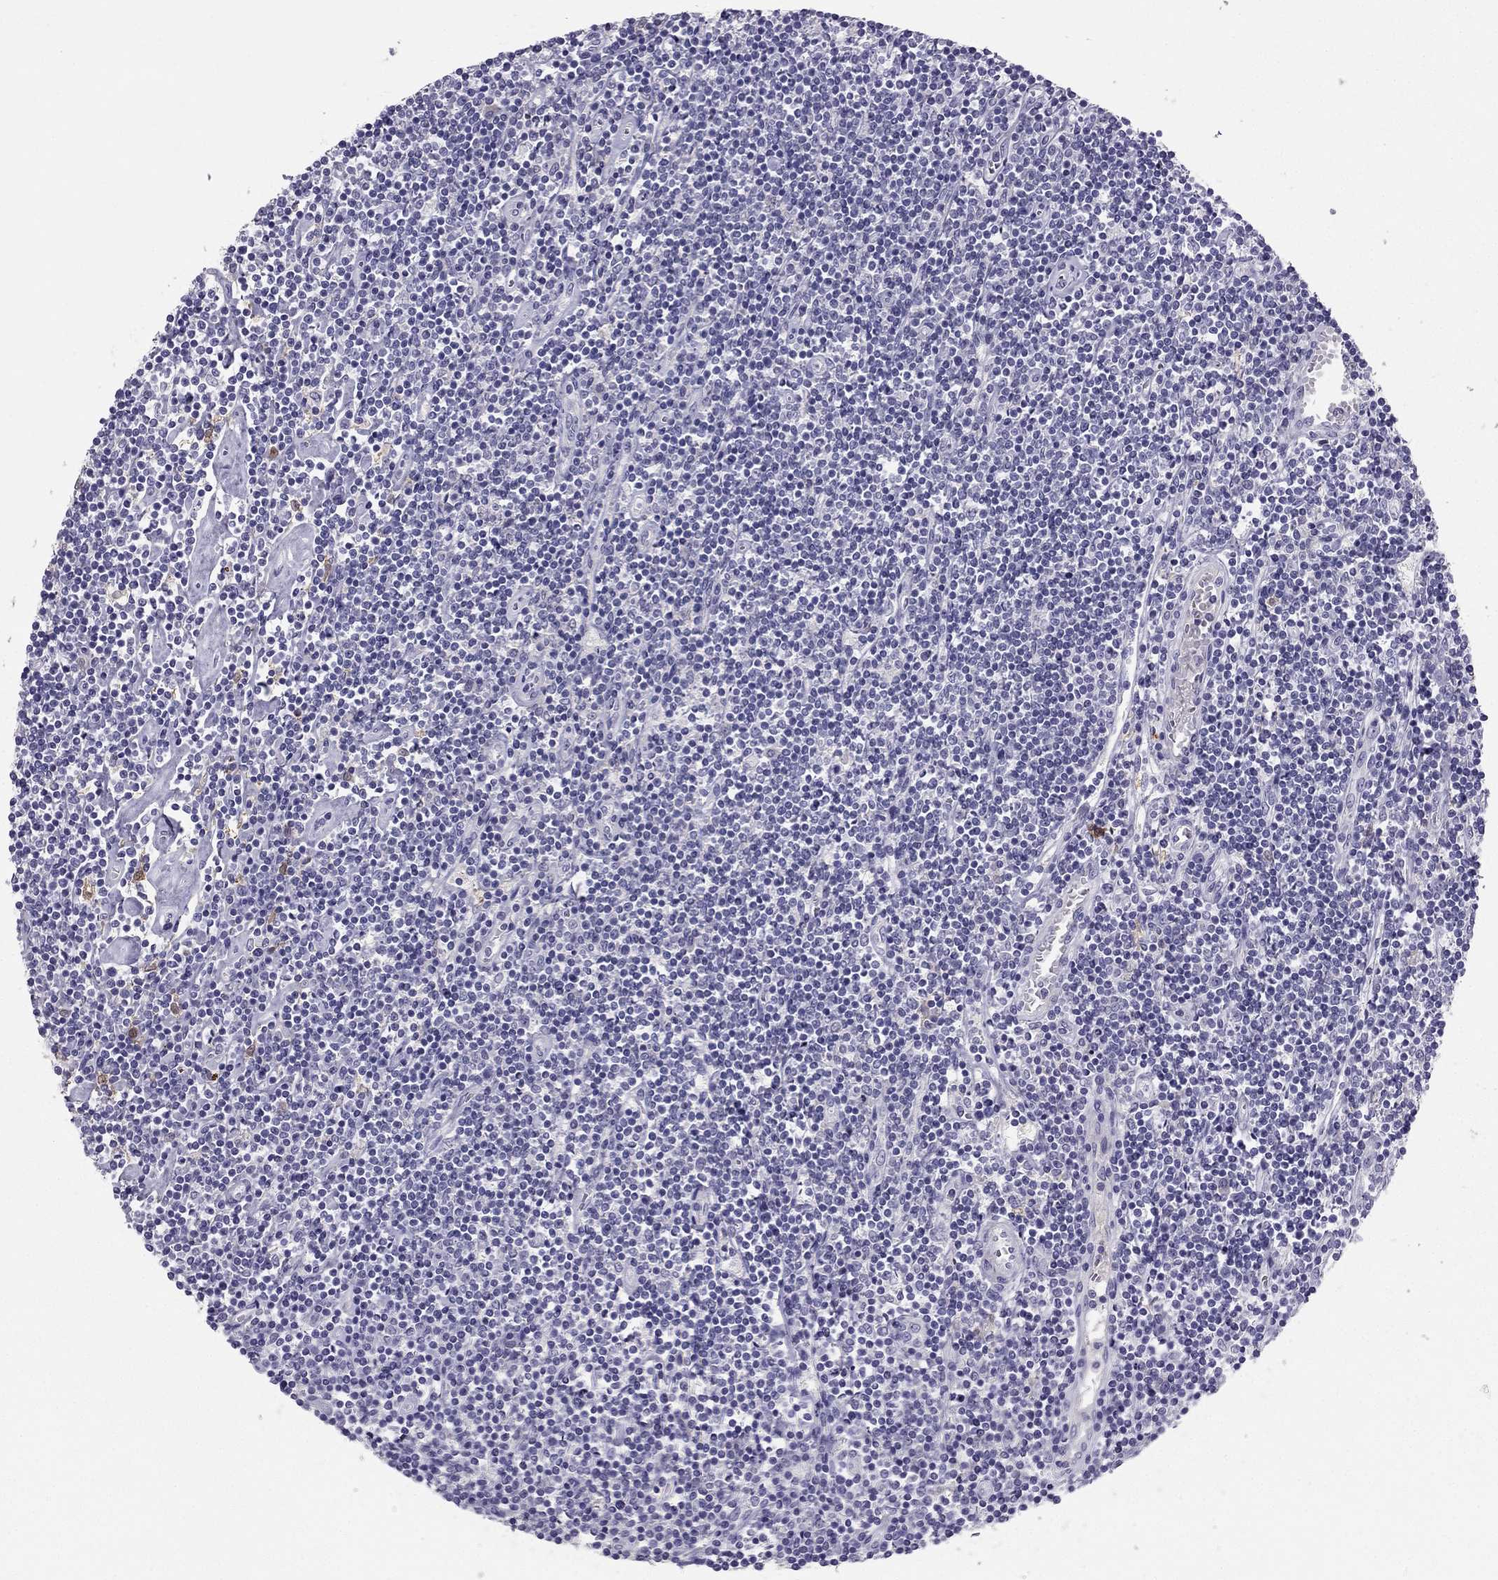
{"staining": {"intensity": "negative", "quantity": "none", "location": "none"}, "tissue": "lymphoma", "cell_type": "Tumor cells", "image_type": "cancer", "snomed": [{"axis": "morphology", "description": "Hodgkin's disease, NOS"}, {"axis": "topography", "description": "Lymph node"}], "caption": "Immunohistochemical staining of Hodgkin's disease shows no significant staining in tumor cells.", "gene": "LMTK3", "patient": {"sex": "male", "age": 40}}